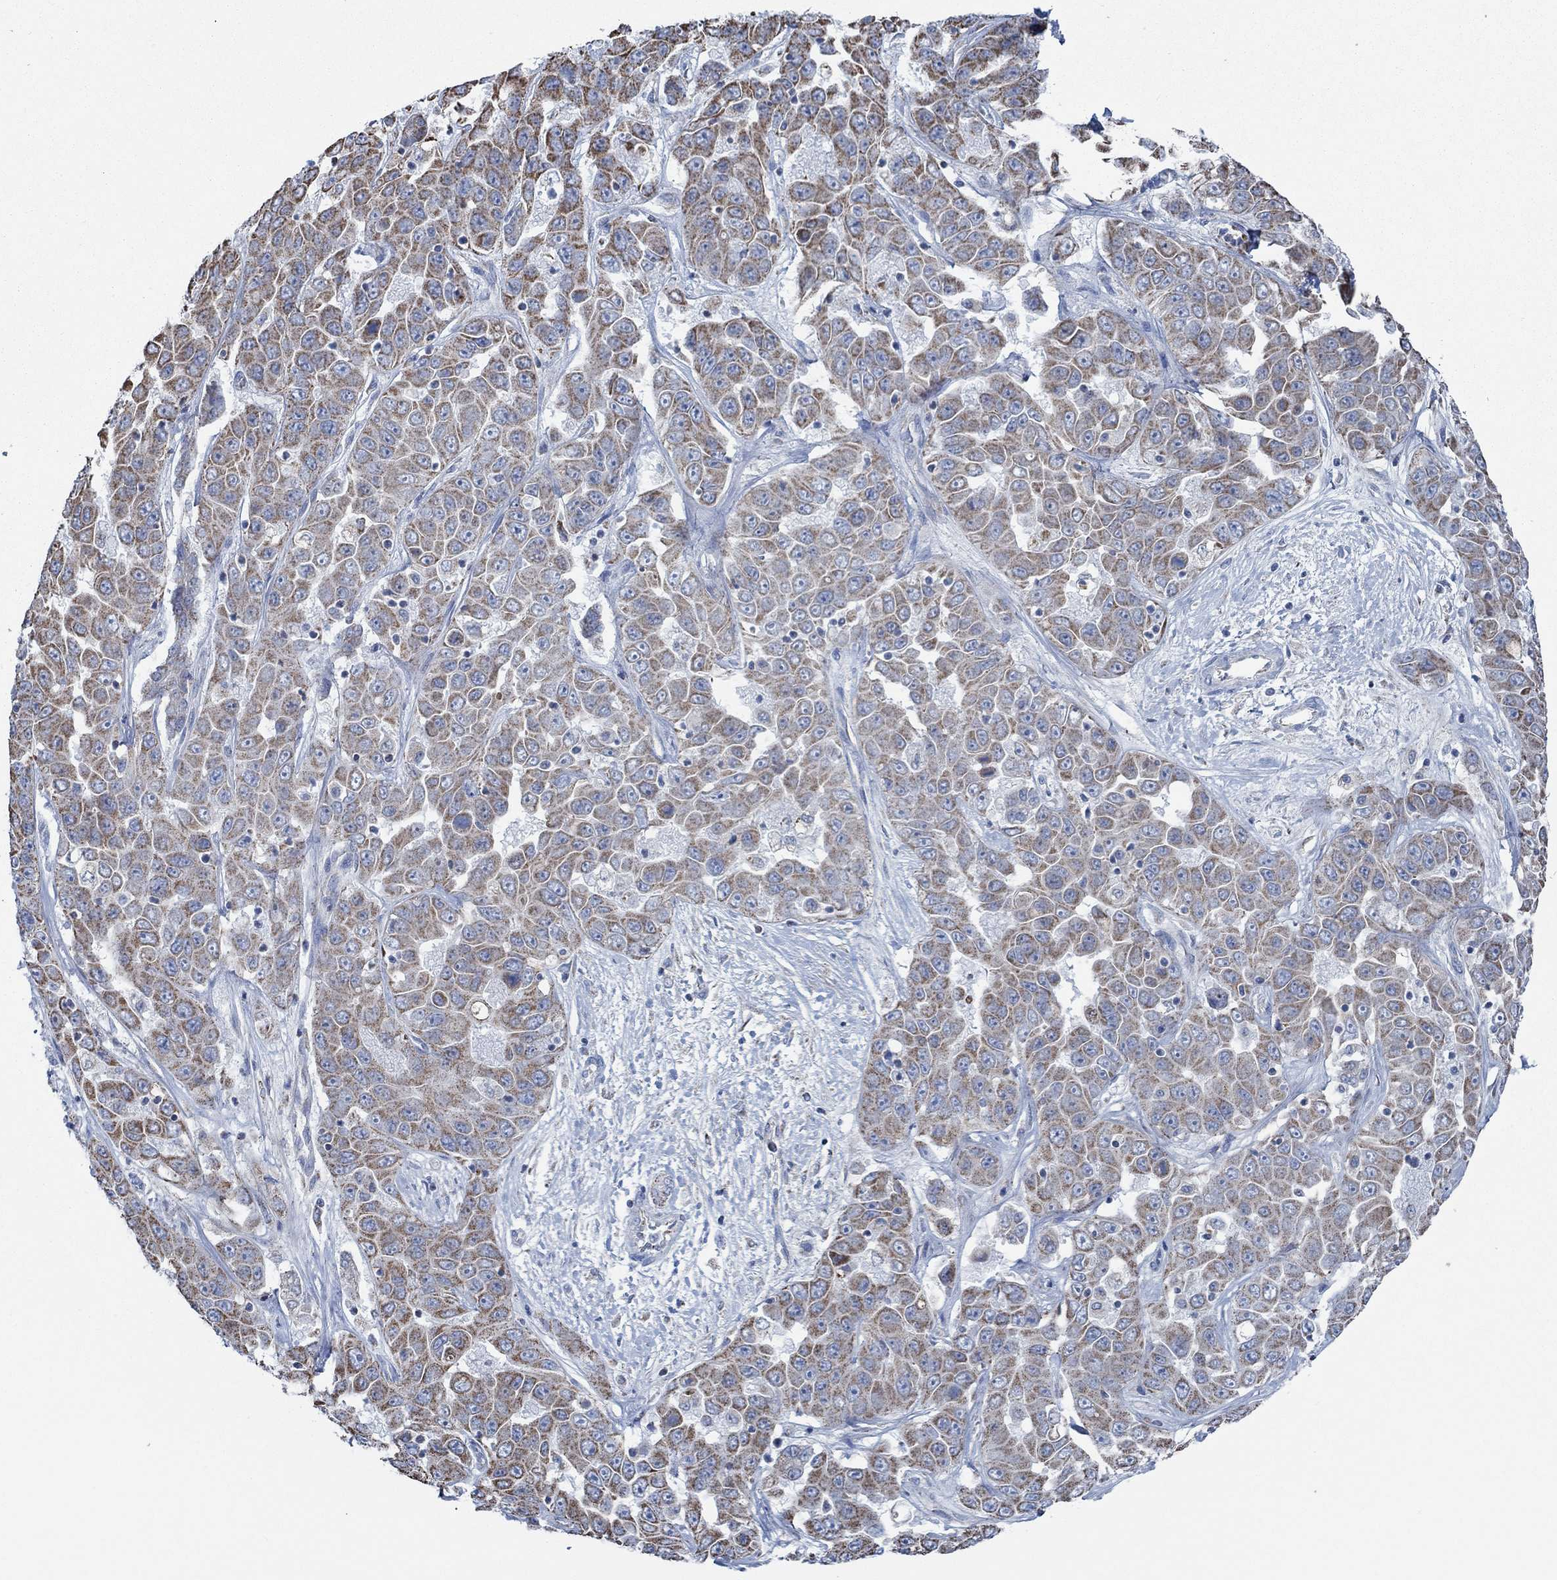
{"staining": {"intensity": "moderate", "quantity": ">75%", "location": "cytoplasmic/membranous"}, "tissue": "liver cancer", "cell_type": "Tumor cells", "image_type": "cancer", "snomed": [{"axis": "morphology", "description": "Cholangiocarcinoma"}, {"axis": "topography", "description": "Liver"}], "caption": "High-magnification brightfield microscopy of liver cancer (cholangiocarcinoma) stained with DAB (brown) and counterstained with hematoxylin (blue). tumor cells exhibit moderate cytoplasmic/membranous staining is appreciated in about>75% of cells. The protein is stained brown, and the nuclei are stained in blue (DAB IHC with brightfield microscopy, high magnification).", "gene": "GLOD5", "patient": {"sex": "female", "age": 52}}